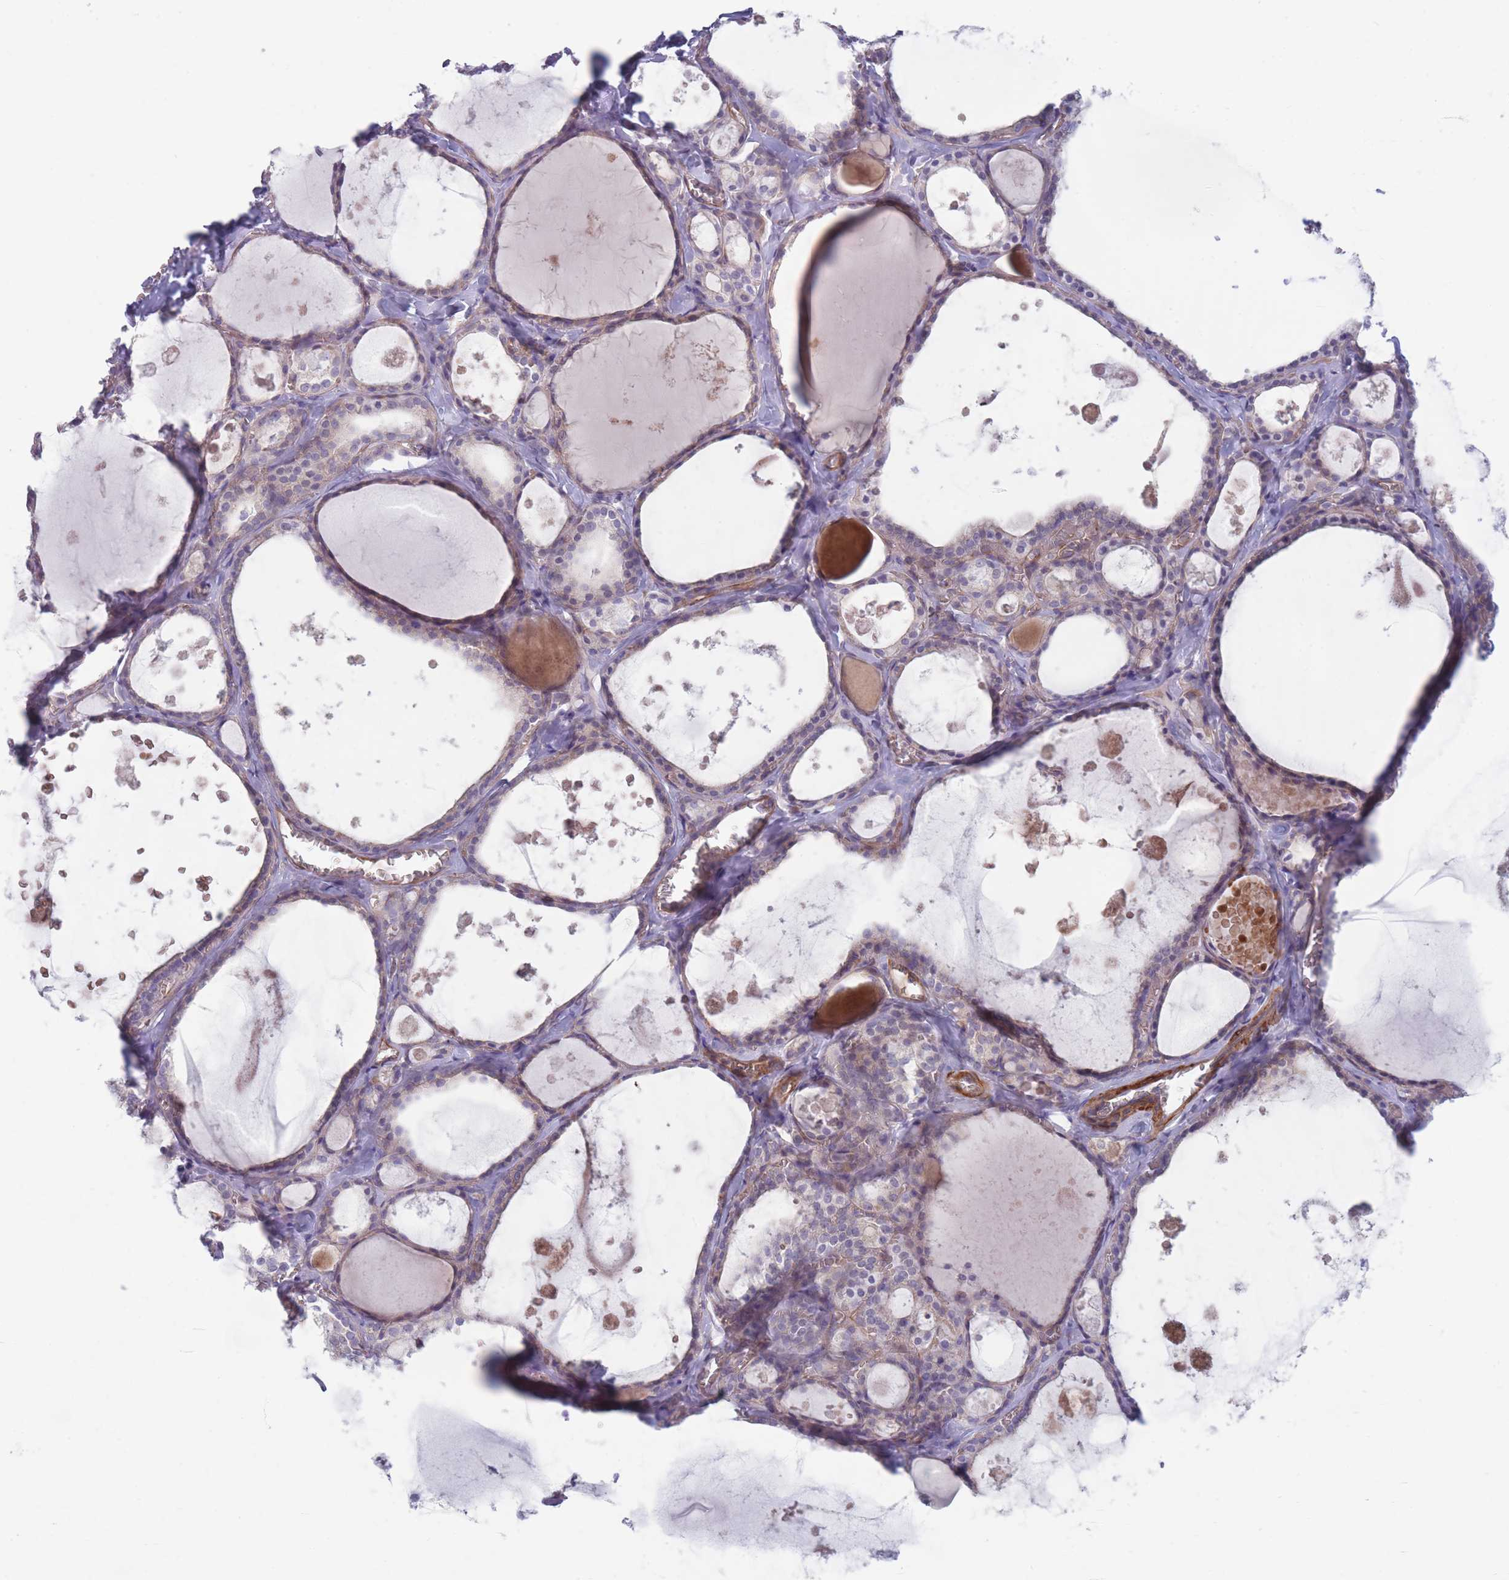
{"staining": {"intensity": "weak", "quantity": "25%-75%", "location": "cytoplasmic/membranous"}, "tissue": "thyroid gland", "cell_type": "Glandular cells", "image_type": "normal", "snomed": [{"axis": "morphology", "description": "Normal tissue, NOS"}, {"axis": "topography", "description": "Thyroid gland"}], "caption": "Glandular cells demonstrate weak cytoplasmic/membranous positivity in about 25%-75% of cells in normal thyroid gland. The staining is performed using DAB (3,3'-diaminobenzidine) brown chromogen to label protein expression. The nuclei are counter-stained blue using hematoxylin.", "gene": "PNPLA5", "patient": {"sex": "male", "age": 56}}